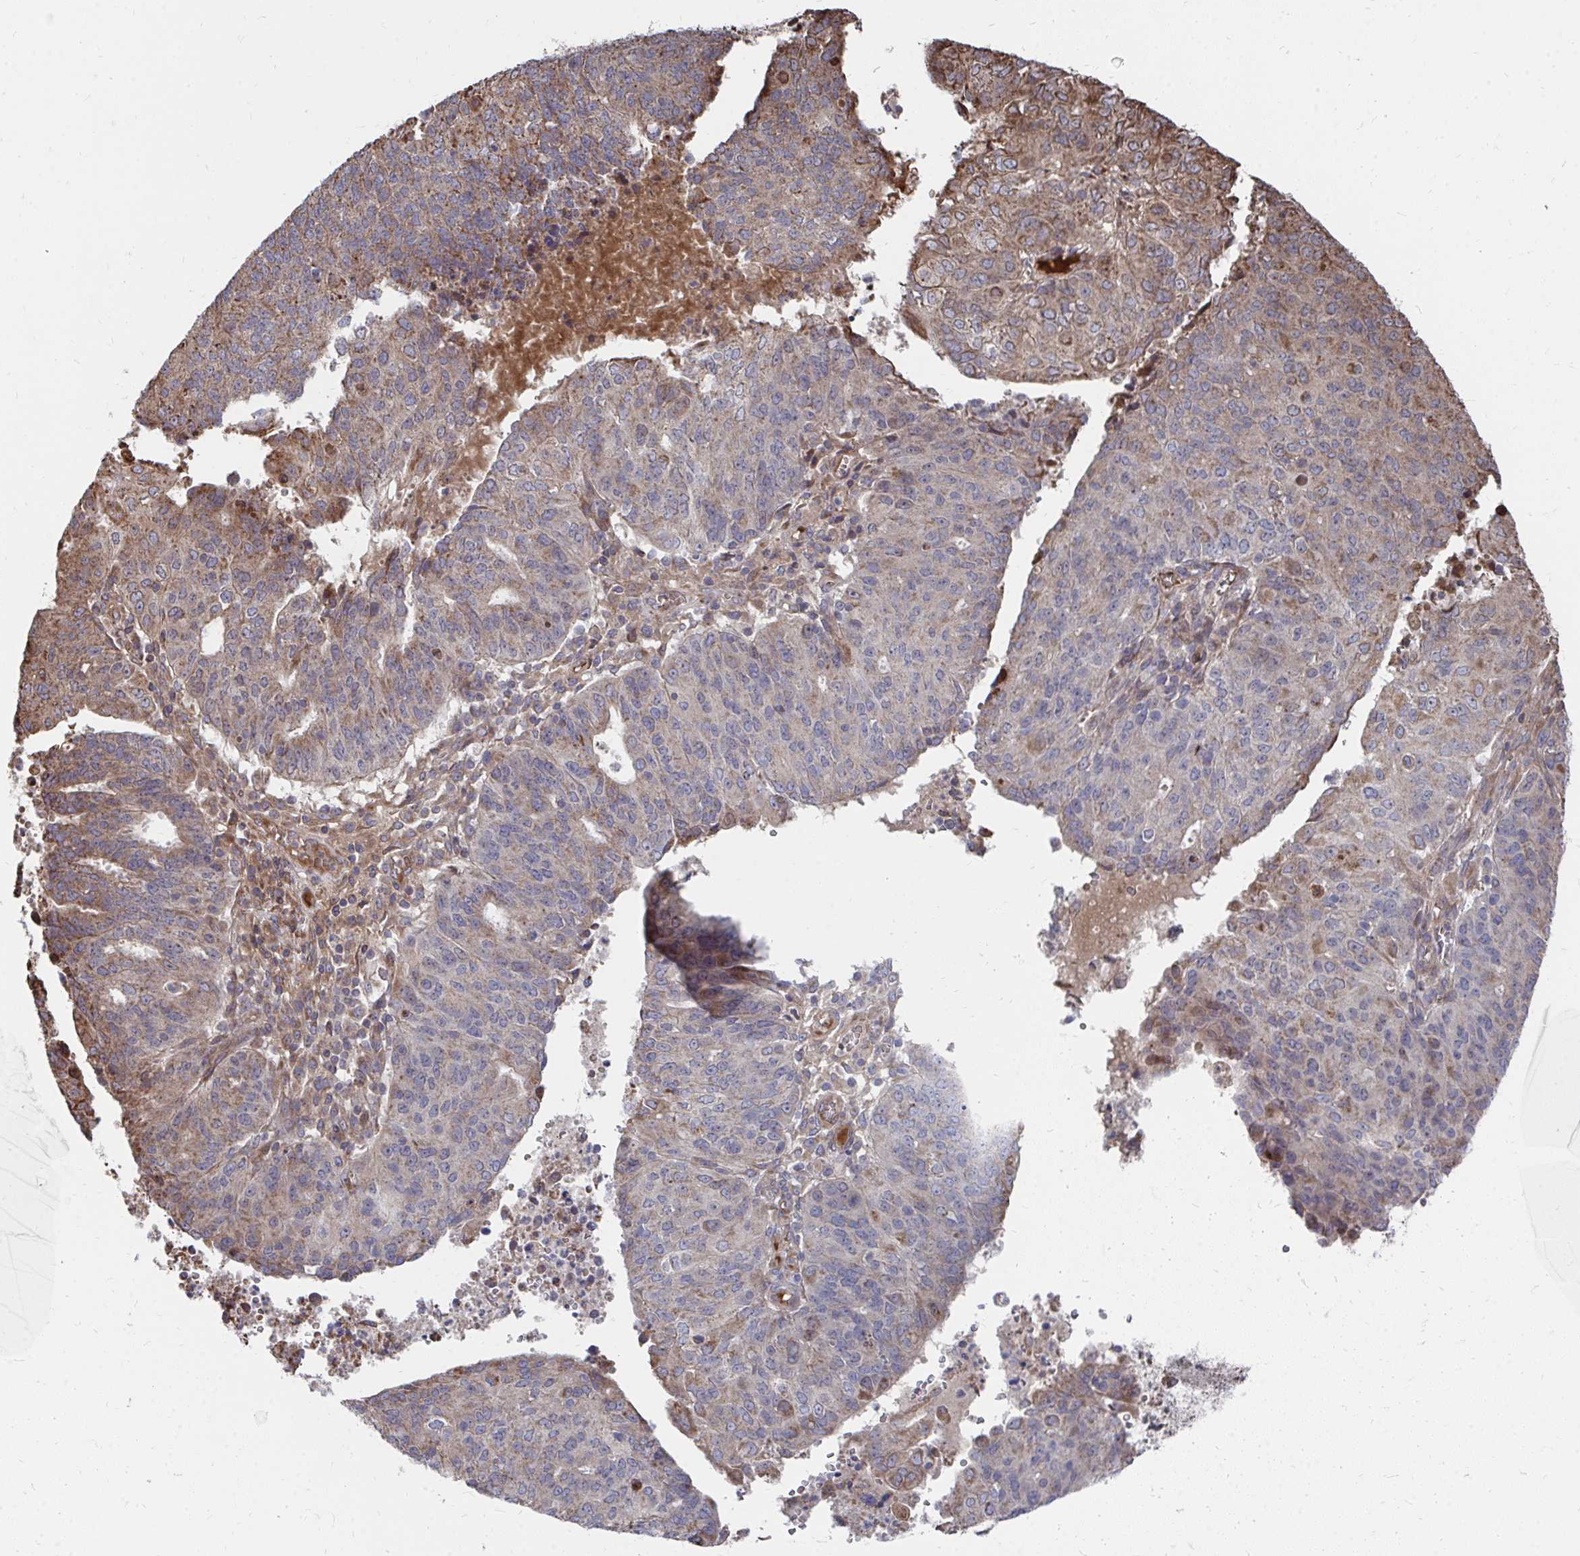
{"staining": {"intensity": "moderate", "quantity": "<25%", "location": "cytoplasmic/membranous"}, "tissue": "endometrial cancer", "cell_type": "Tumor cells", "image_type": "cancer", "snomed": [{"axis": "morphology", "description": "Adenocarcinoma, NOS"}, {"axis": "topography", "description": "Endometrium"}], "caption": "A brown stain labels moderate cytoplasmic/membranous staining of a protein in adenocarcinoma (endometrial) tumor cells.", "gene": "FAM89A", "patient": {"sex": "female", "age": 82}}